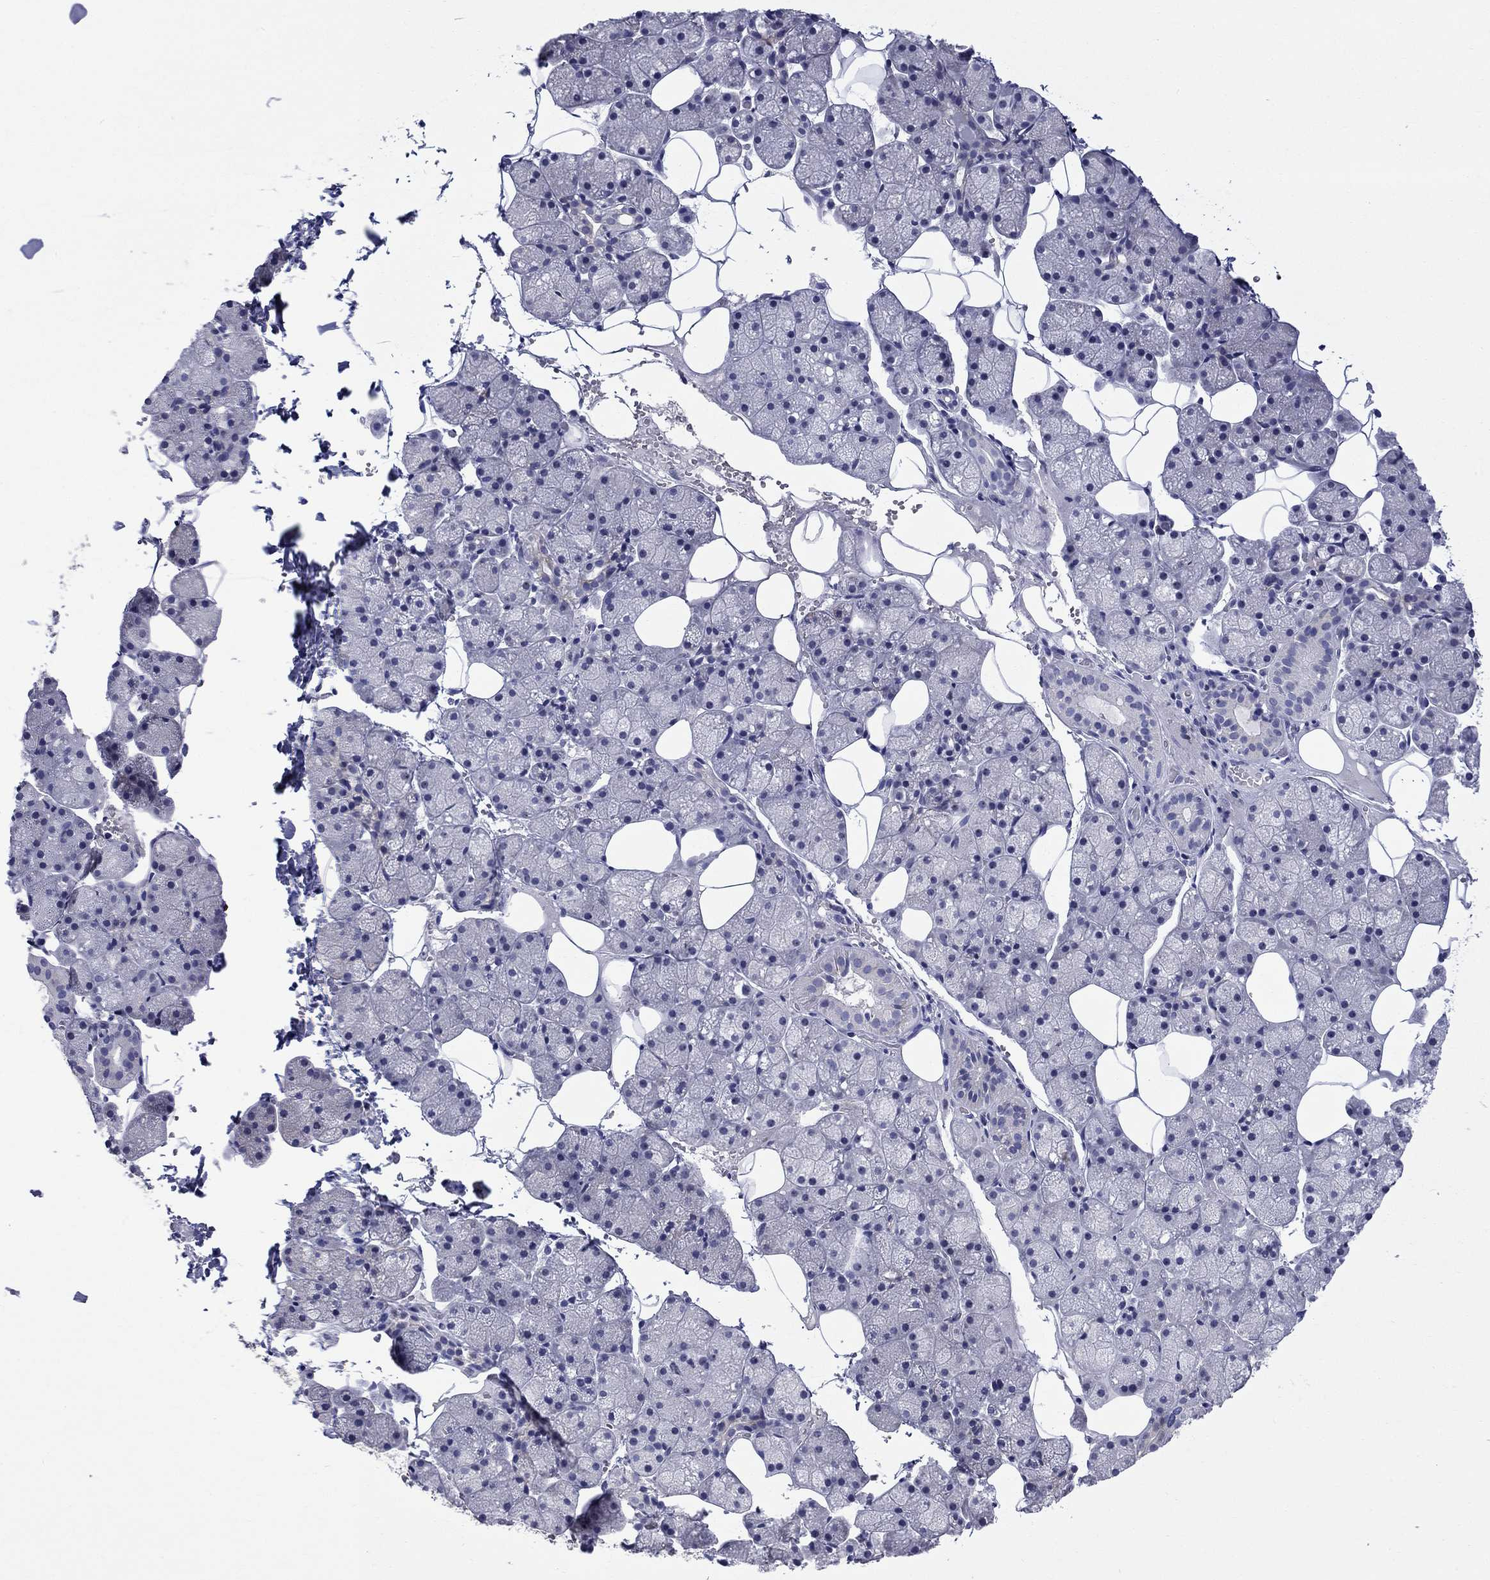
{"staining": {"intensity": "moderate", "quantity": "<25%", "location": "cytoplasmic/membranous"}, "tissue": "salivary gland", "cell_type": "Glandular cells", "image_type": "normal", "snomed": [{"axis": "morphology", "description": "Normal tissue, NOS"}, {"axis": "topography", "description": "Salivary gland"}], "caption": "Protein expression by immunohistochemistry (IHC) reveals moderate cytoplasmic/membranous positivity in about <25% of glandular cells in benign salivary gland.", "gene": "QRFPR", "patient": {"sex": "male", "age": 38}}